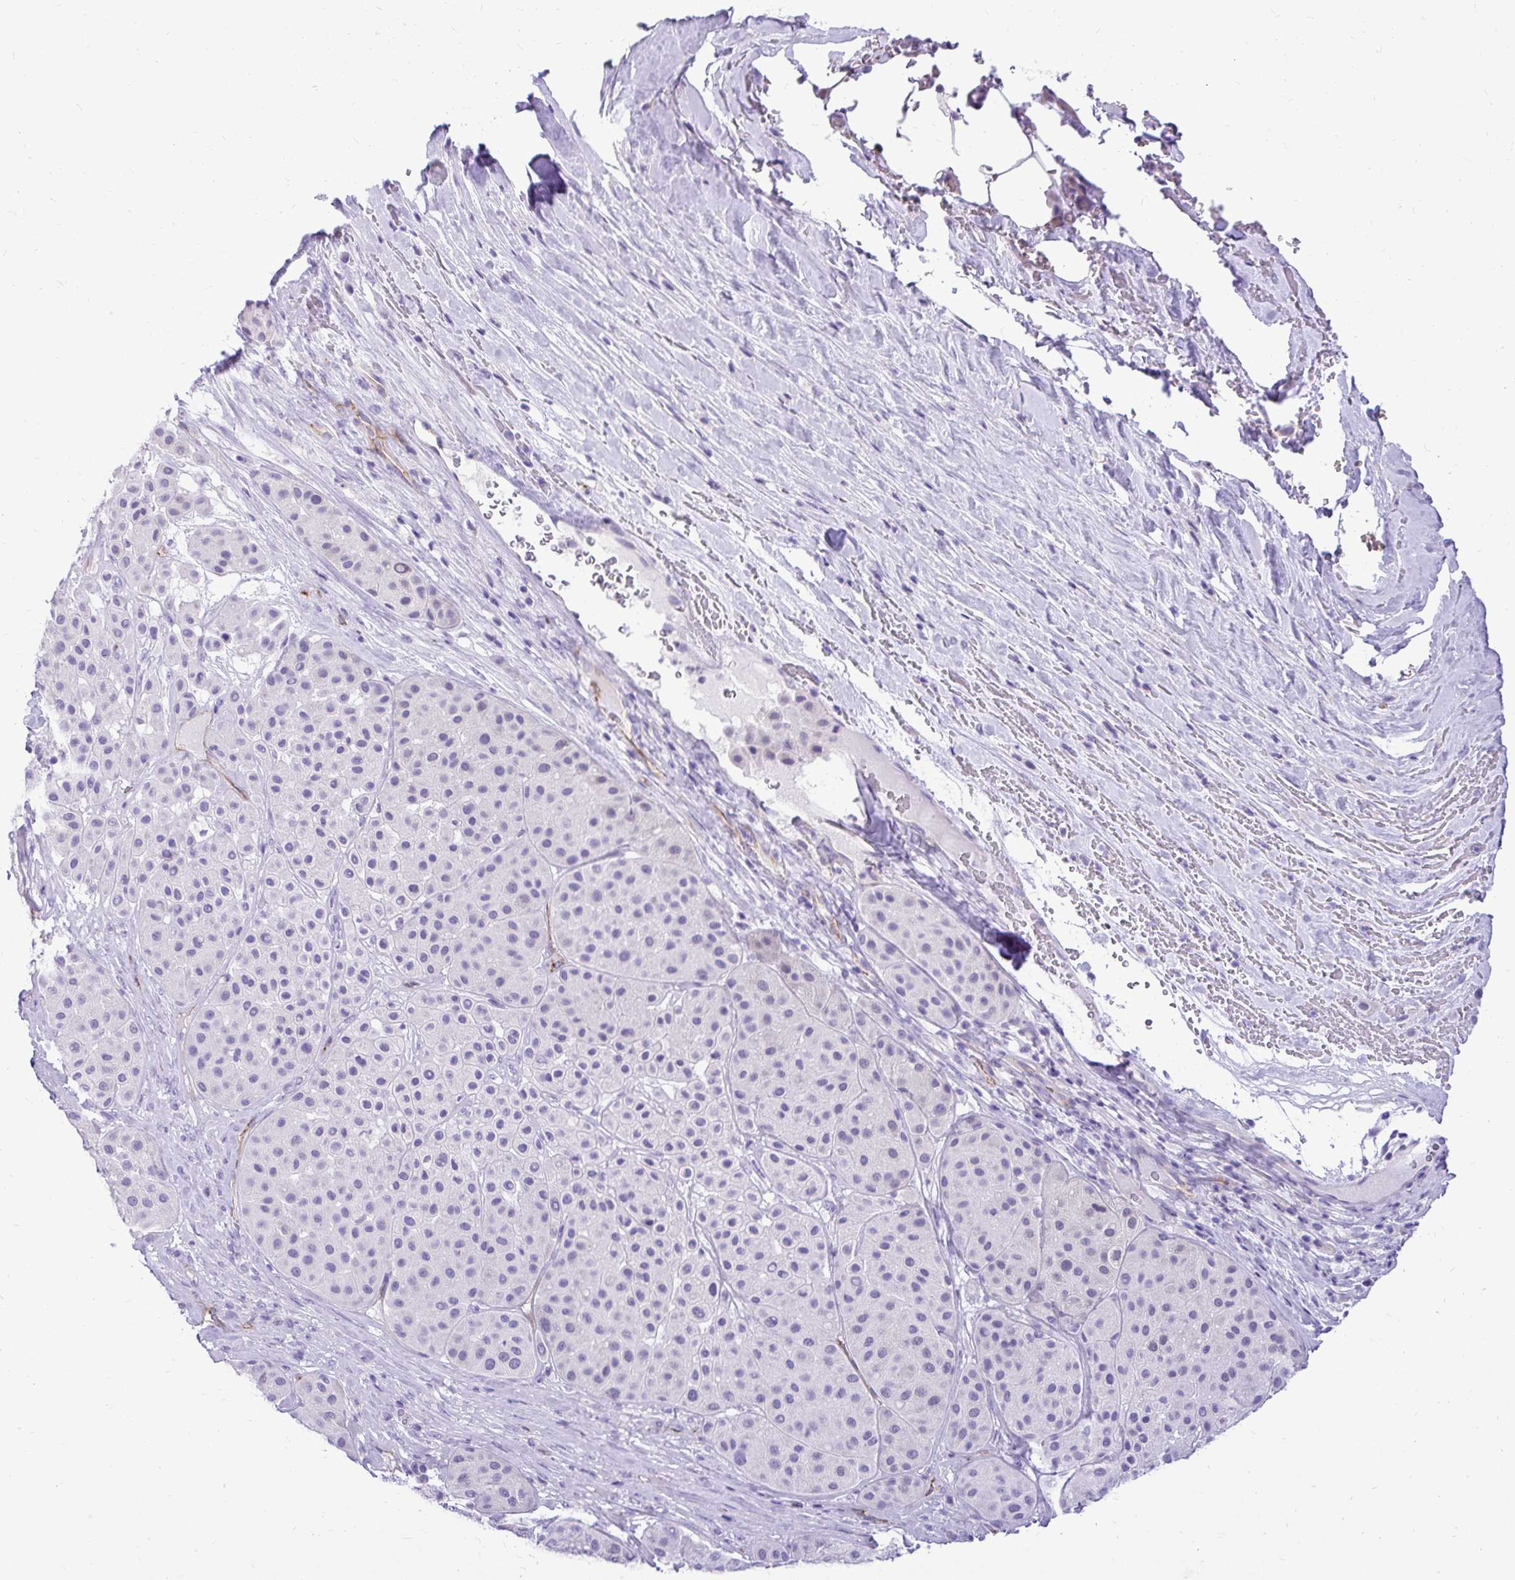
{"staining": {"intensity": "negative", "quantity": "none", "location": "none"}, "tissue": "melanoma", "cell_type": "Tumor cells", "image_type": "cancer", "snomed": [{"axis": "morphology", "description": "Malignant melanoma, Metastatic site"}, {"axis": "topography", "description": "Smooth muscle"}], "caption": "Malignant melanoma (metastatic site) was stained to show a protein in brown. There is no significant positivity in tumor cells.", "gene": "PELI3", "patient": {"sex": "male", "age": 41}}